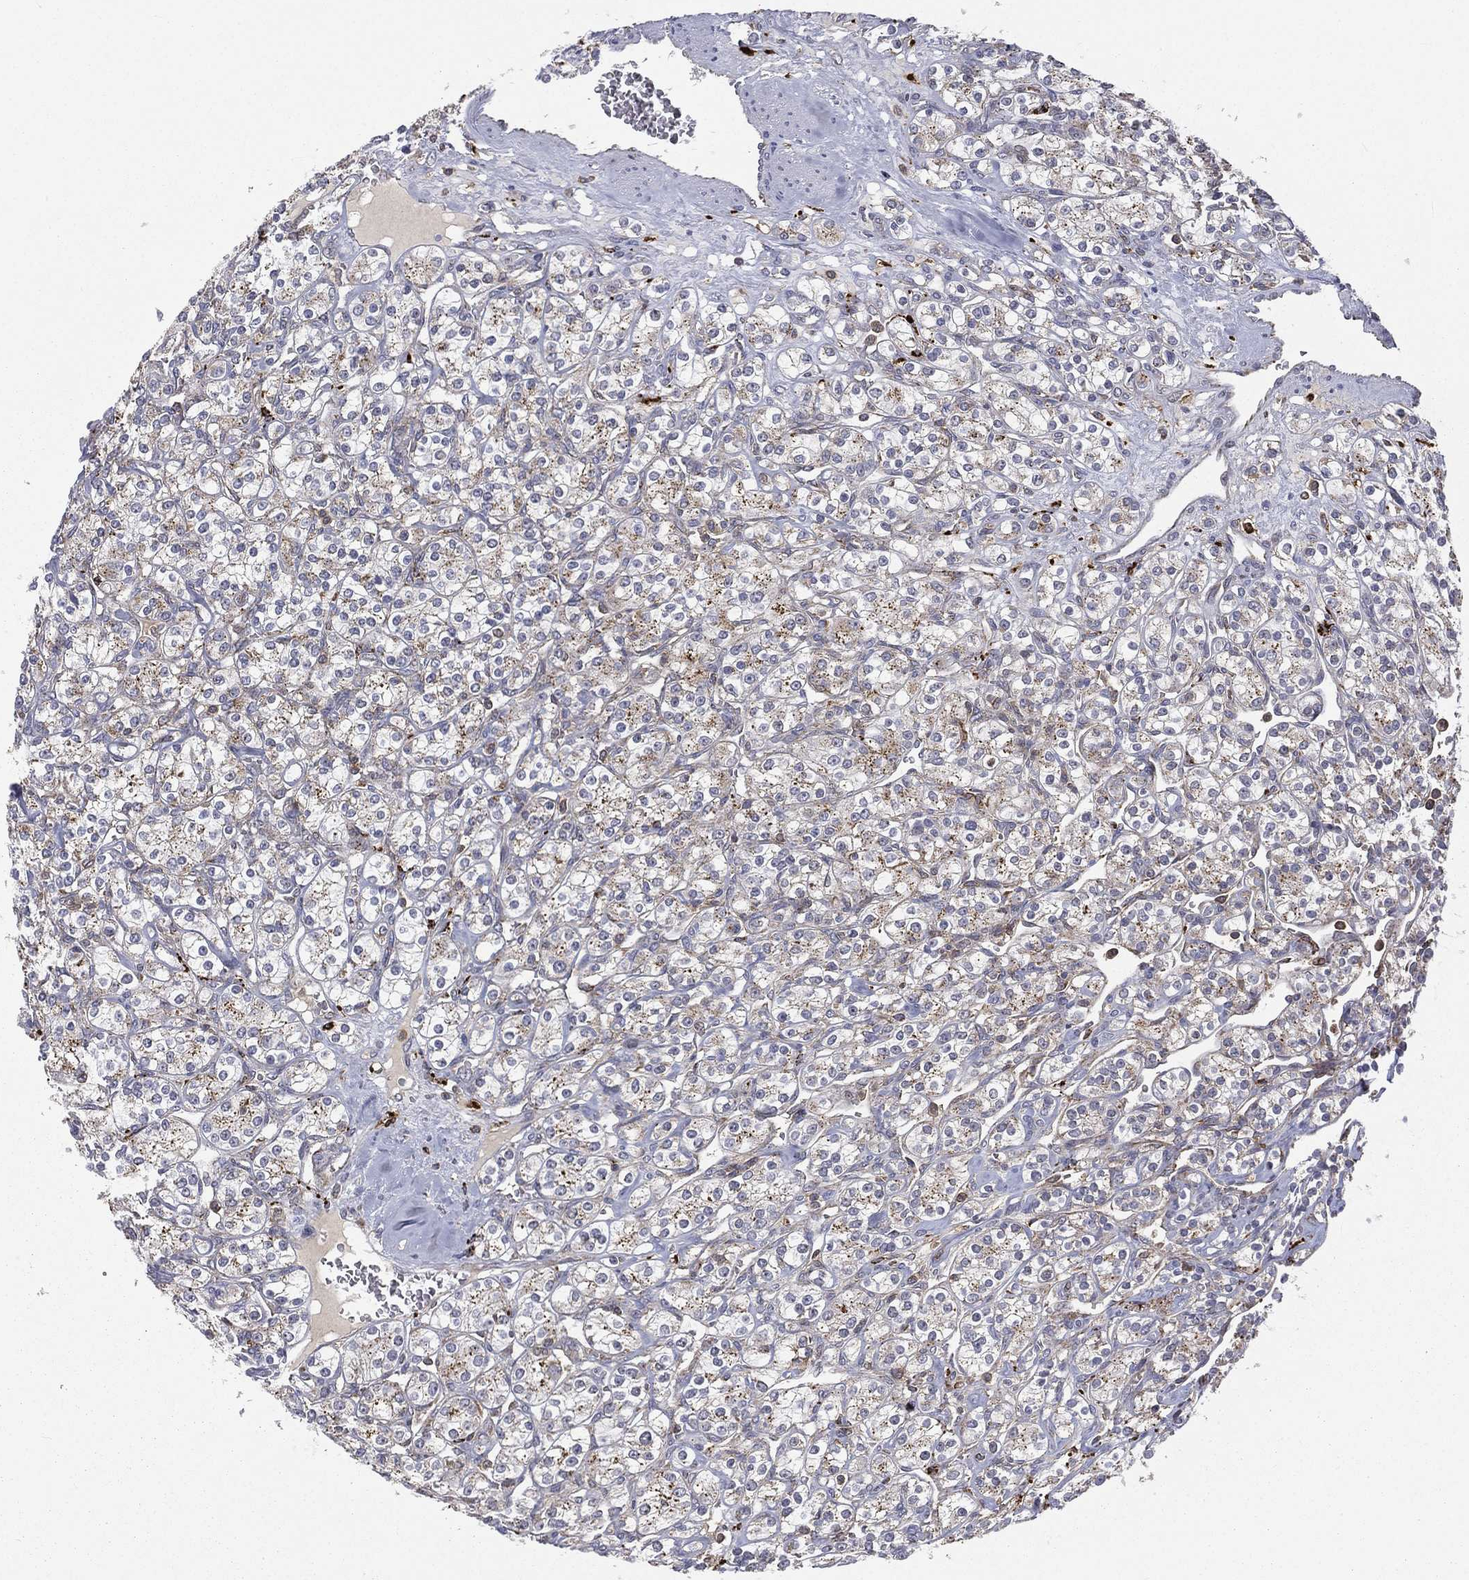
{"staining": {"intensity": "moderate", "quantity": "25%-75%", "location": "cytoplasmic/membranous"}, "tissue": "renal cancer", "cell_type": "Tumor cells", "image_type": "cancer", "snomed": [{"axis": "morphology", "description": "Adenocarcinoma, NOS"}, {"axis": "topography", "description": "Kidney"}], "caption": "Immunohistochemical staining of human renal cancer (adenocarcinoma) displays medium levels of moderate cytoplasmic/membranous positivity in approximately 25%-75% of tumor cells. The staining was performed using DAB, with brown indicating positive protein expression. Nuclei are stained blue with hematoxylin.", "gene": "RIN3", "patient": {"sex": "male", "age": 77}}